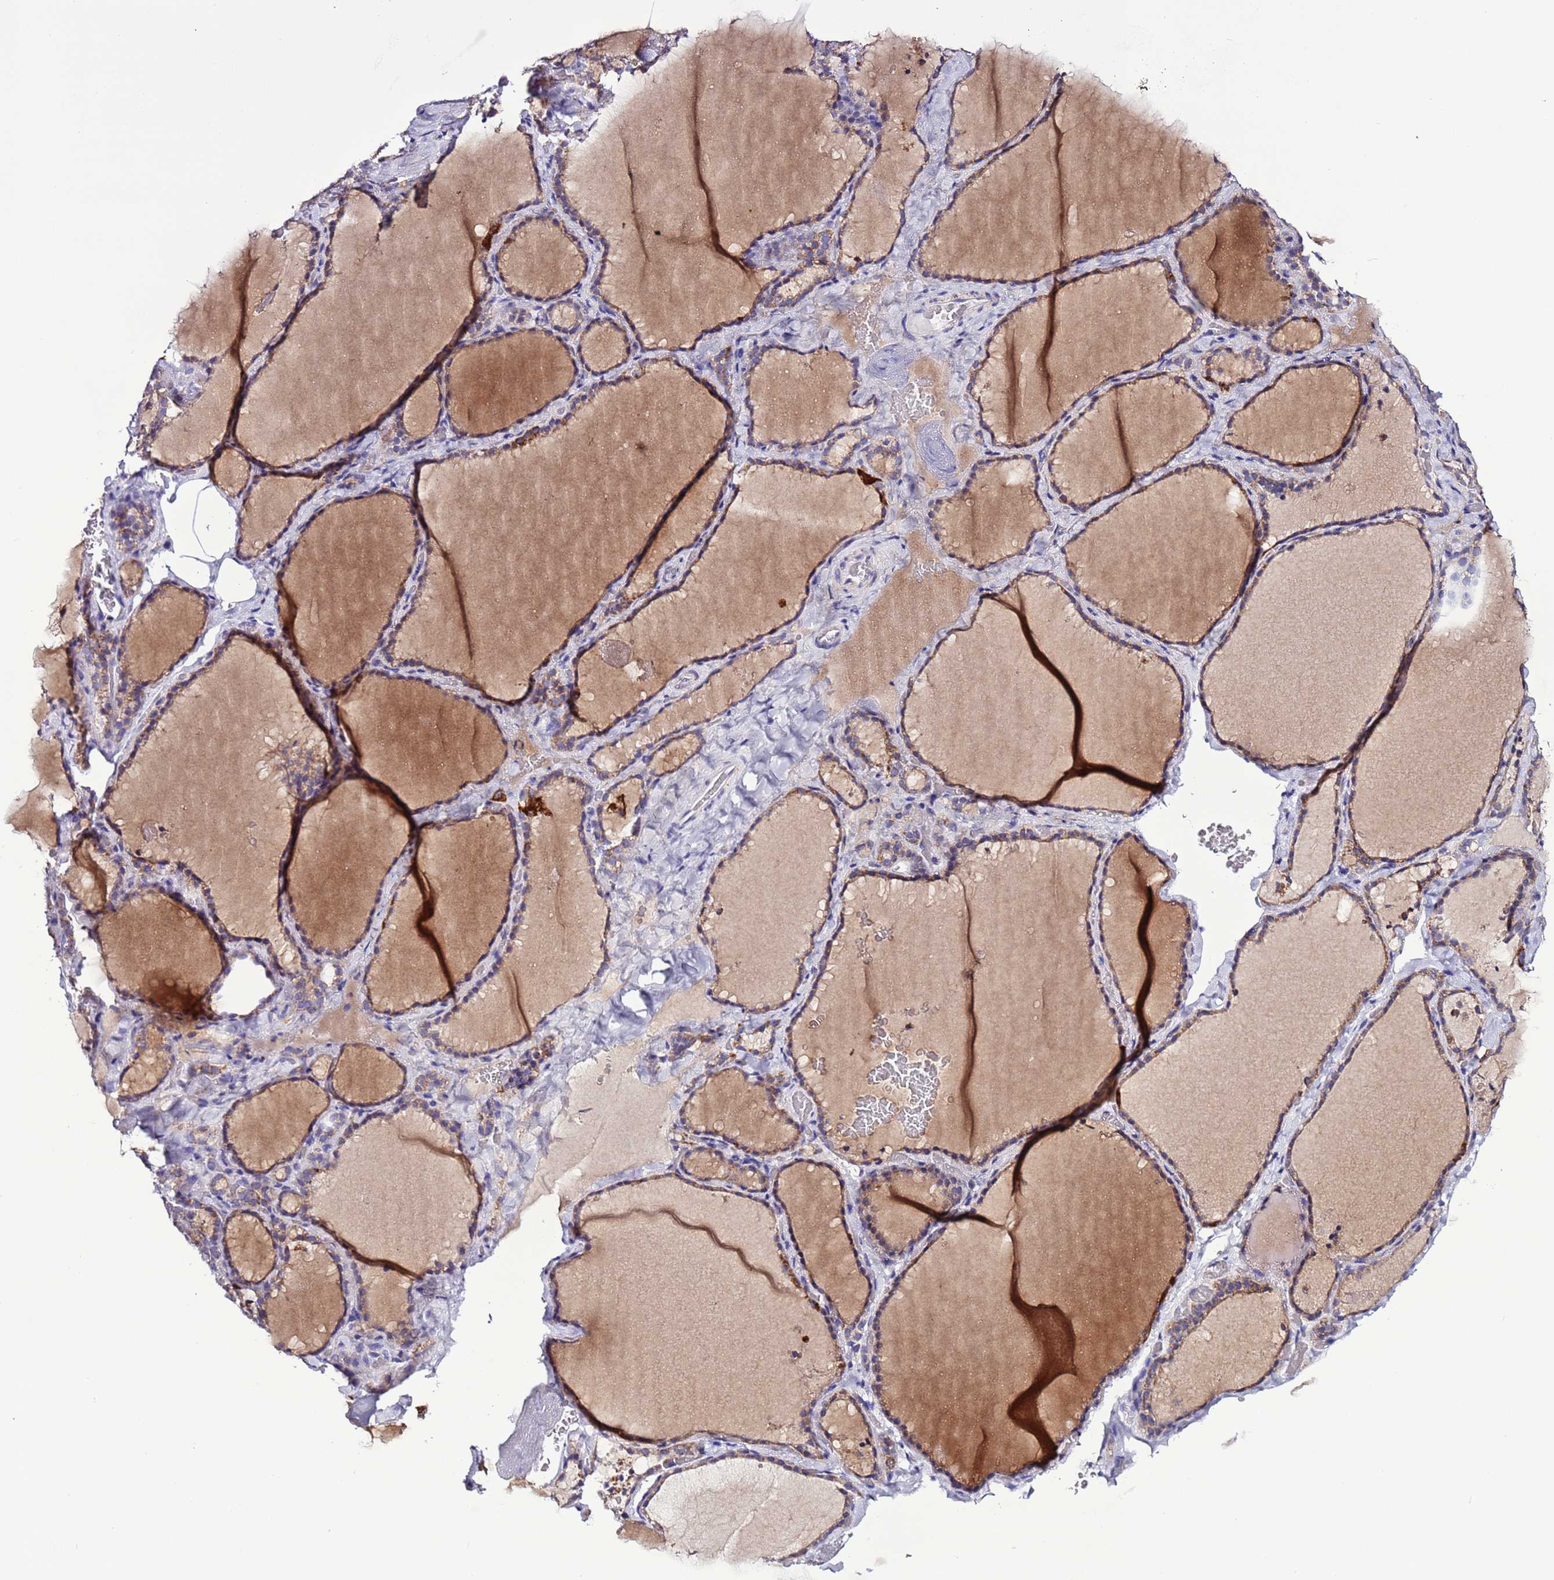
{"staining": {"intensity": "moderate", "quantity": ">75%", "location": "cytoplasmic/membranous"}, "tissue": "thyroid gland", "cell_type": "Glandular cells", "image_type": "normal", "snomed": [{"axis": "morphology", "description": "Normal tissue, NOS"}, {"axis": "topography", "description": "Thyroid gland"}], "caption": "Normal thyroid gland was stained to show a protein in brown. There is medium levels of moderate cytoplasmic/membranous positivity in approximately >75% of glandular cells.", "gene": "UEVLD", "patient": {"sex": "female", "age": 22}}